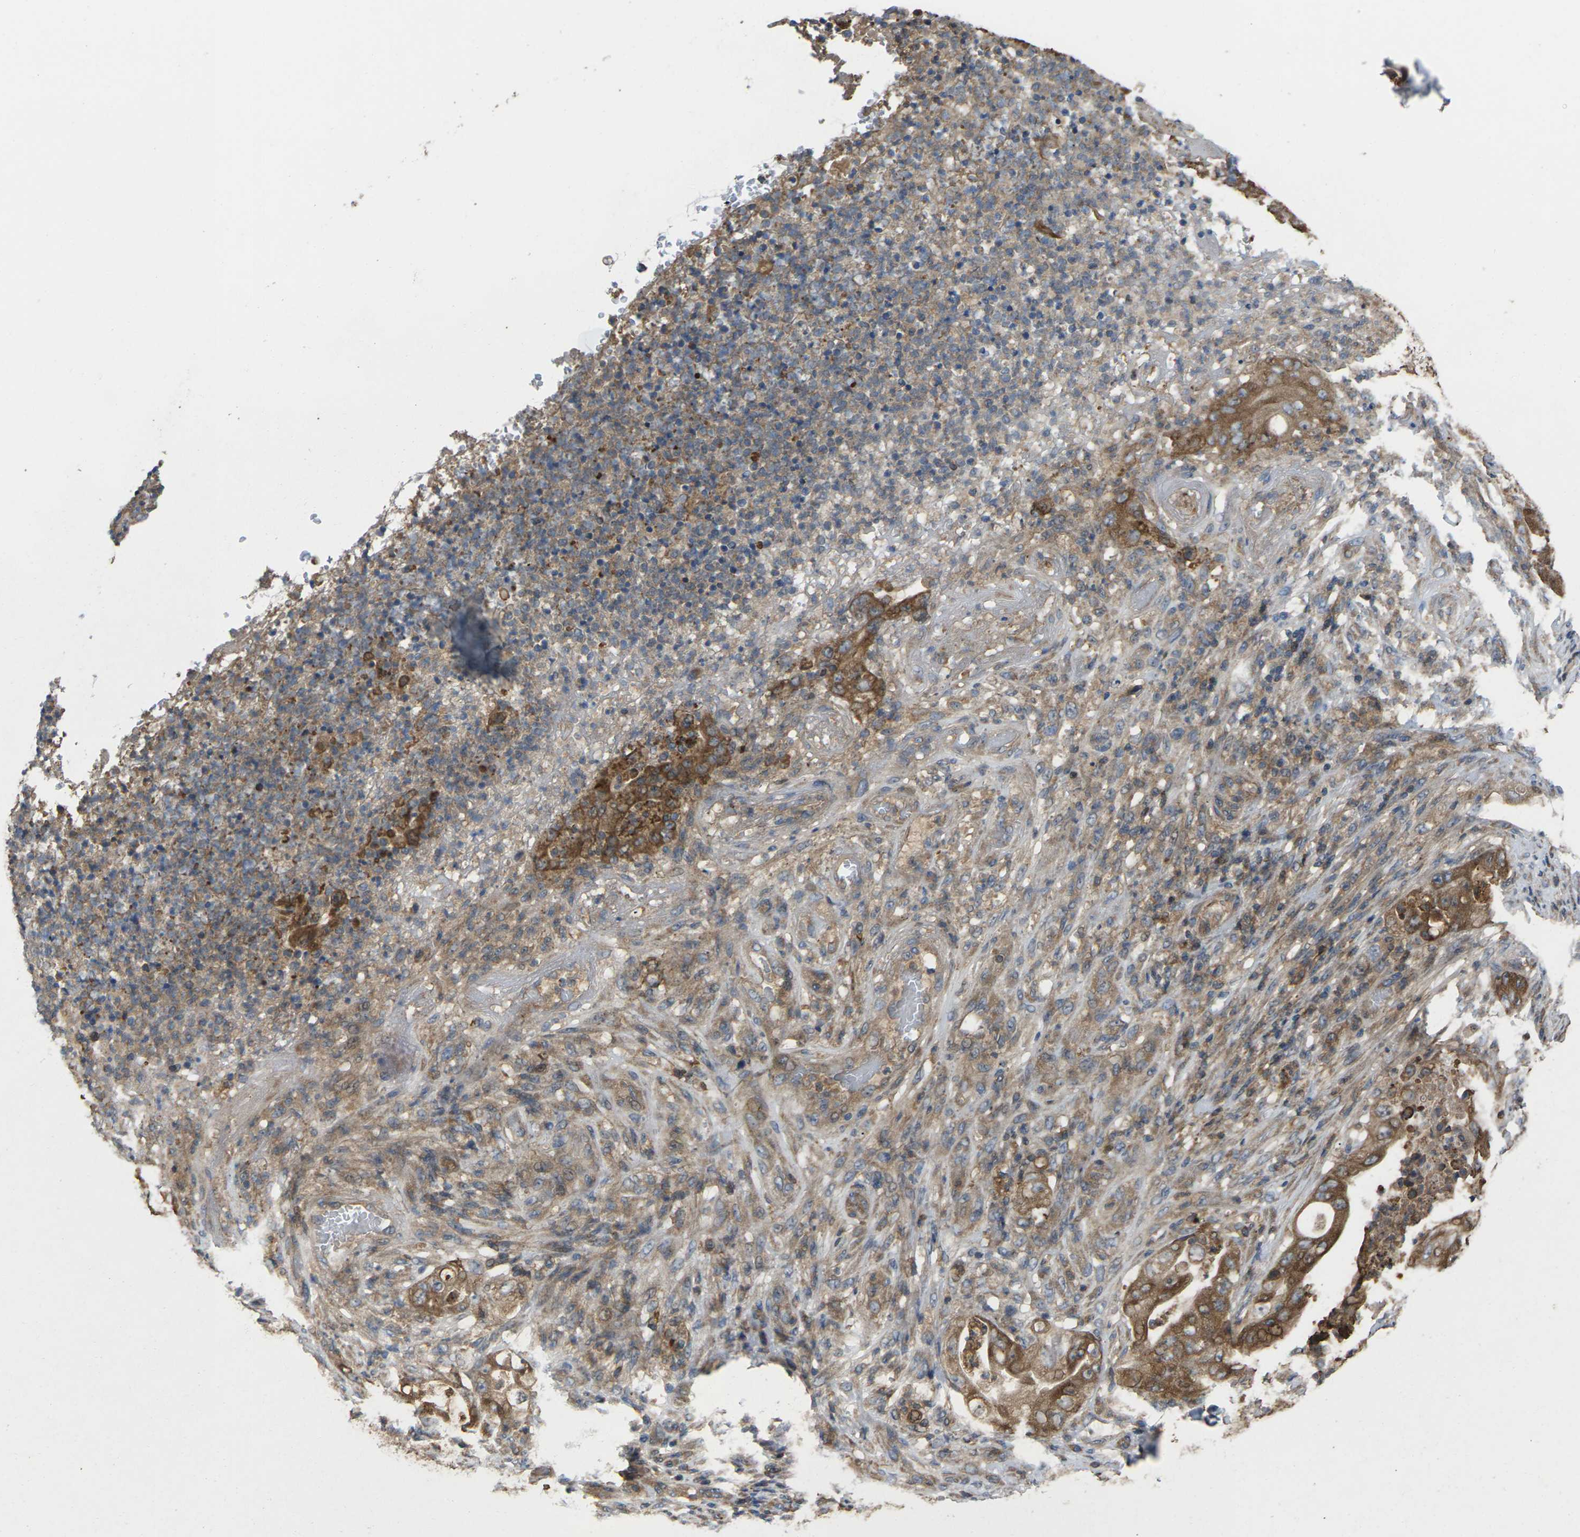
{"staining": {"intensity": "moderate", "quantity": ">75%", "location": "cytoplasmic/membranous"}, "tissue": "stomach cancer", "cell_type": "Tumor cells", "image_type": "cancer", "snomed": [{"axis": "morphology", "description": "Adenocarcinoma, NOS"}, {"axis": "topography", "description": "Stomach"}], "caption": "Brown immunohistochemical staining in stomach cancer (adenocarcinoma) displays moderate cytoplasmic/membranous positivity in approximately >75% of tumor cells.", "gene": "TIAM1", "patient": {"sex": "female", "age": 73}}